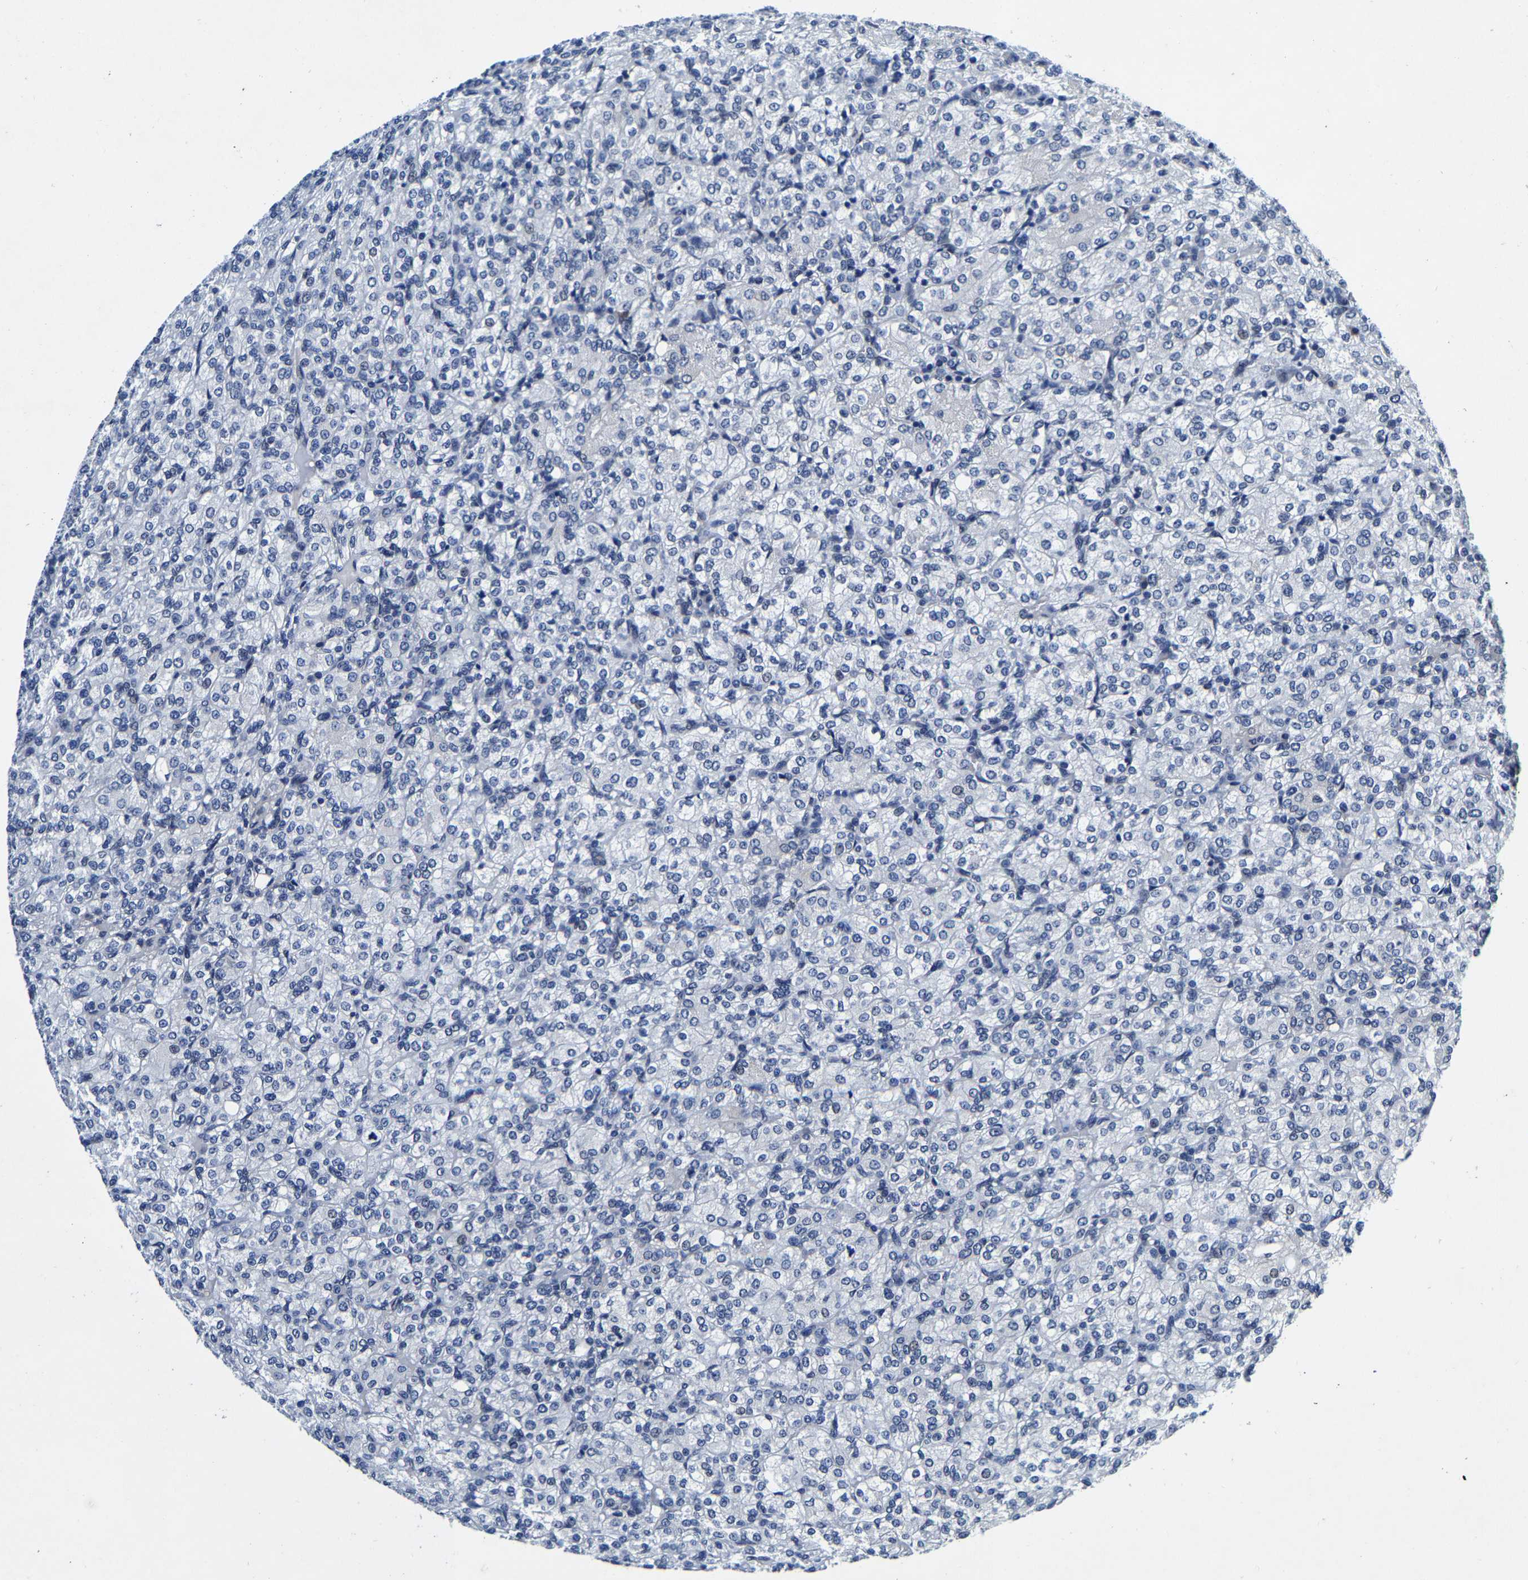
{"staining": {"intensity": "negative", "quantity": "none", "location": "none"}, "tissue": "renal cancer", "cell_type": "Tumor cells", "image_type": "cancer", "snomed": [{"axis": "morphology", "description": "Adenocarcinoma, NOS"}, {"axis": "topography", "description": "Kidney"}], "caption": "This micrograph is of renal cancer stained with immunohistochemistry to label a protein in brown with the nuclei are counter-stained blue. There is no positivity in tumor cells.", "gene": "UBN2", "patient": {"sex": "male", "age": 77}}